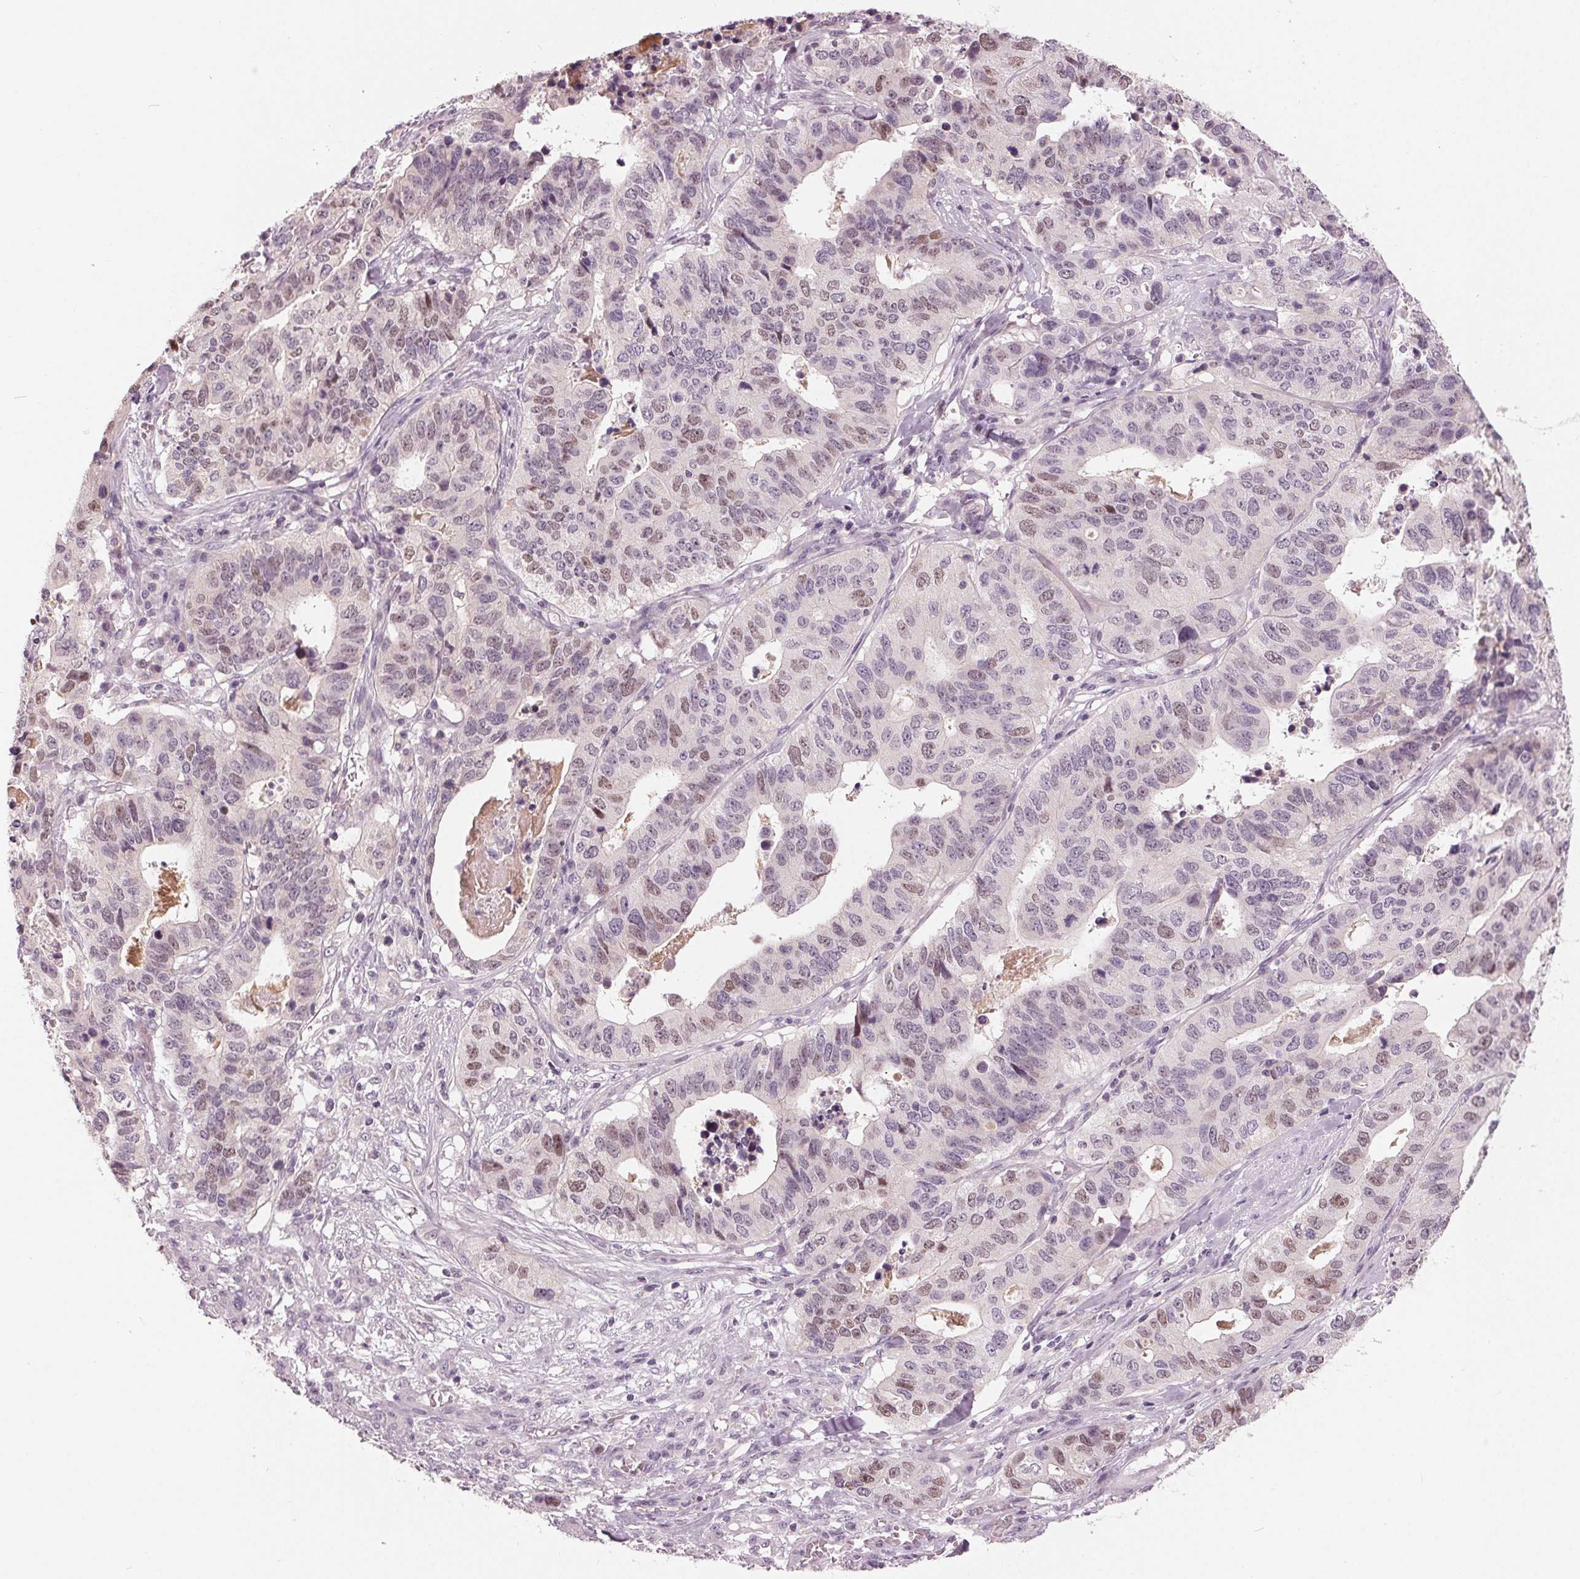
{"staining": {"intensity": "moderate", "quantity": "<25%", "location": "nuclear"}, "tissue": "stomach cancer", "cell_type": "Tumor cells", "image_type": "cancer", "snomed": [{"axis": "morphology", "description": "Adenocarcinoma, NOS"}, {"axis": "topography", "description": "Stomach, upper"}], "caption": "DAB immunohistochemical staining of human stomach cancer (adenocarcinoma) reveals moderate nuclear protein expression in approximately <25% of tumor cells.", "gene": "ZNF605", "patient": {"sex": "female", "age": 67}}